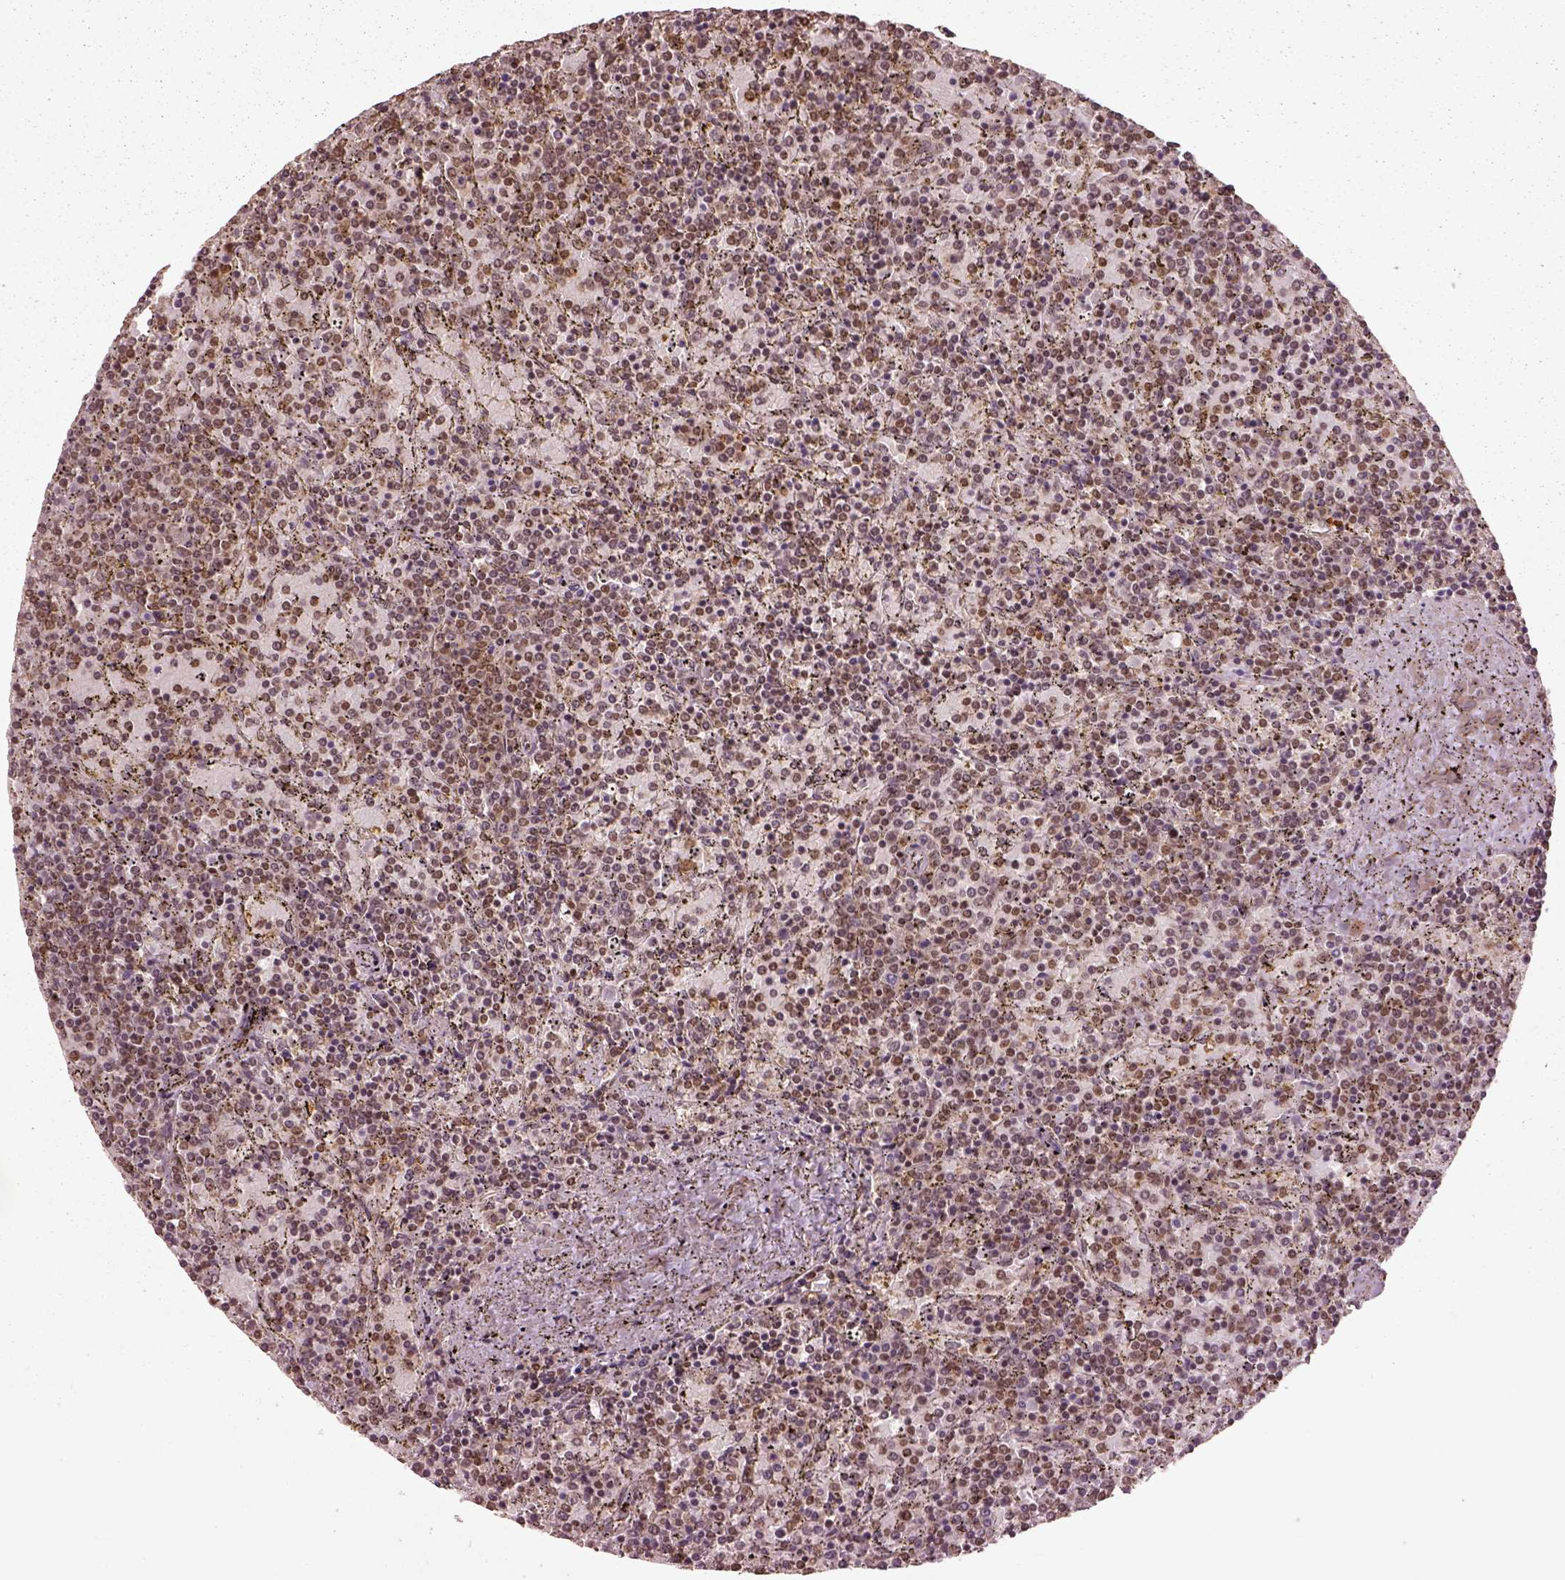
{"staining": {"intensity": "moderate", "quantity": ">75%", "location": "nuclear"}, "tissue": "lymphoma", "cell_type": "Tumor cells", "image_type": "cancer", "snomed": [{"axis": "morphology", "description": "Malignant lymphoma, non-Hodgkin's type, Low grade"}, {"axis": "topography", "description": "Spleen"}], "caption": "Moderate nuclear protein staining is identified in about >75% of tumor cells in low-grade malignant lymphoma, non-Hodgkin's type.", "gene": "BRD9", "patient": {"sex": "female", "age": 77}}